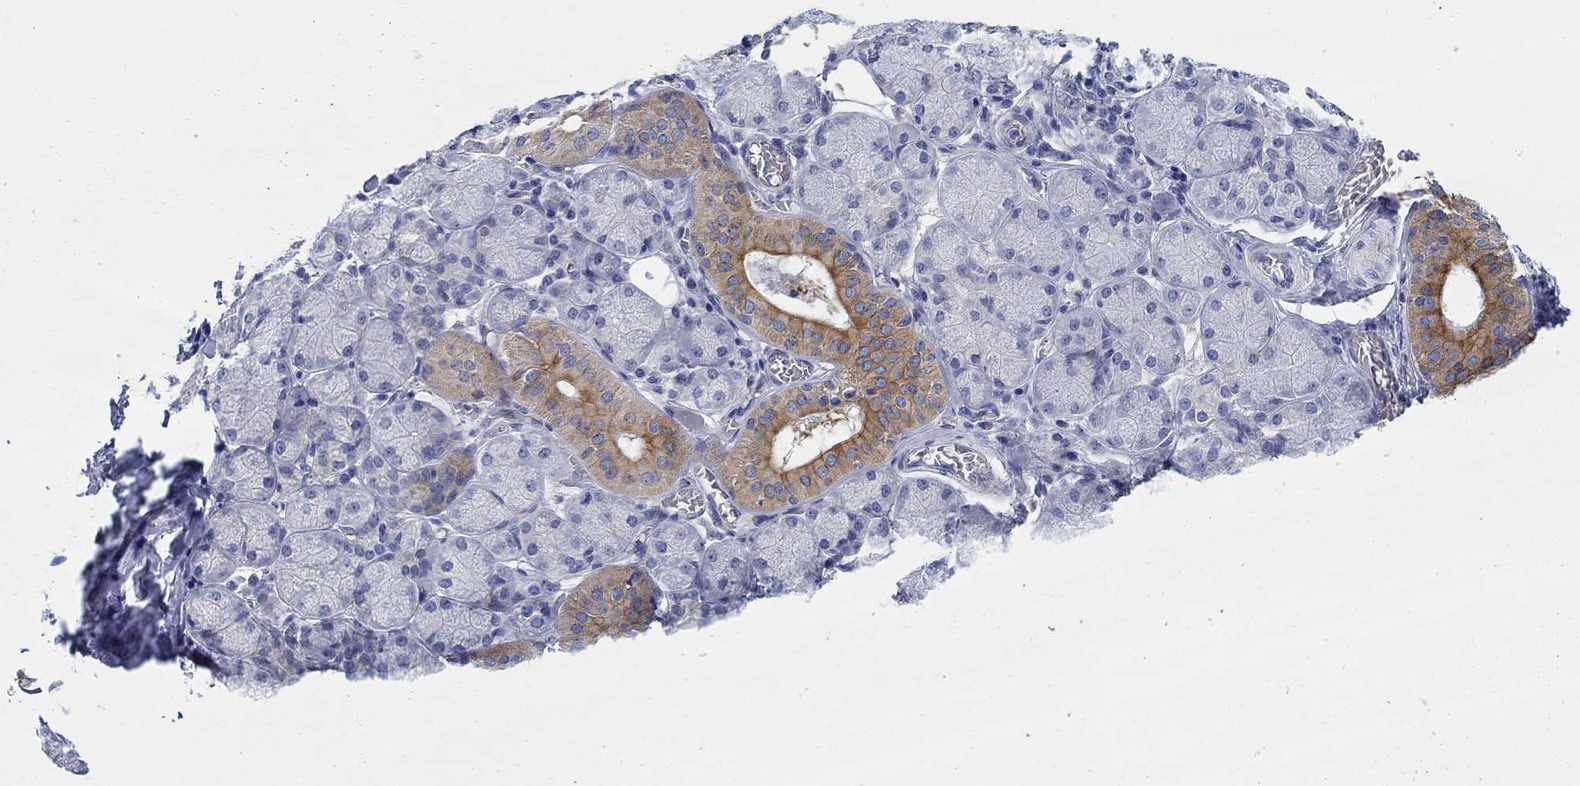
{"staining": {"intensity": "strong", "quantity": "<25%", "location": "cytoplasmic/membranous"}, "tissue": "salivary gland", "cell_type": "Glandular cells", "image_type": "normal", "snomed": [{"axis": "morphology", "description": "Normal tissue, NOS"}, {"axis": "topography", "description": "Salivary gland"}, {"axis": "topography", "description": "Peripheral nerve tissue"}], "caption": "High-power microscopy captured an immunohistochemistry (IHC) image of unremarkable salivary gland, revealing strong cytoplasmic/membranous expression in approximately <25% of glandular cells.", "gene": "SVEP1", "patient": {"sex": "female", "age": 24}}